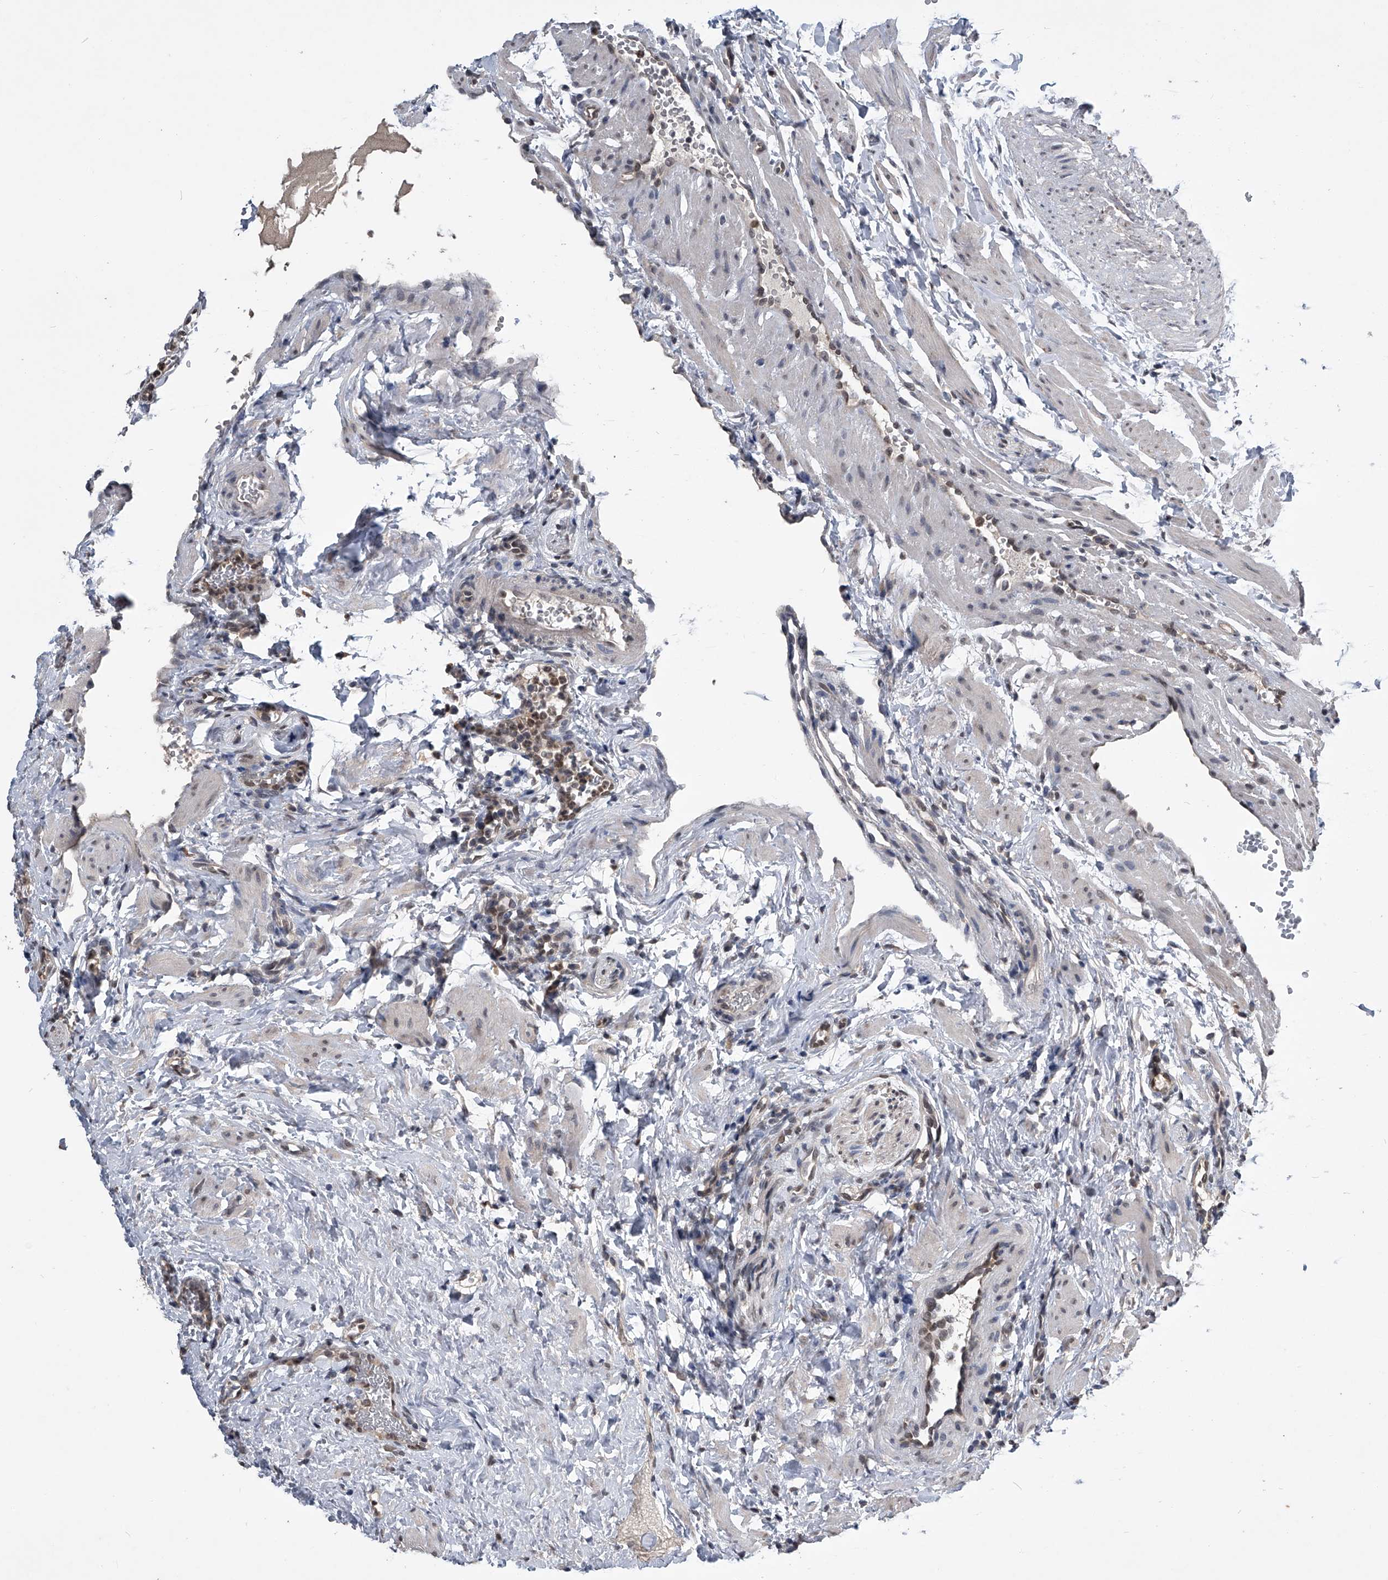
{"staining": {"intensity": "moderate", "quantity": ">75%", "location": "cytoplasmic/membranous"}, "tissue": "ovary", "cell_type": "Follicle cells", "image_type": "normal", "snomed": [{"axis": "morphology", "description": "Normal tissue, NOS"}, {"axis": "morphology", "description": "Cyst, NOS"}, {"axis": "topography", "description": "Ovary"}], "caption": "Immunohistochemical staining of benign human ovary exhibits medium levels of moderate cytoplasmic/membranous staining in approximately >75% of follicle cells. (DAB (3,3'-diaminobenzidine) IHC with brightfield microscopy, high magnification).", "gene": "TSNAX", "patient": {"sex": "female", "age": 33}}